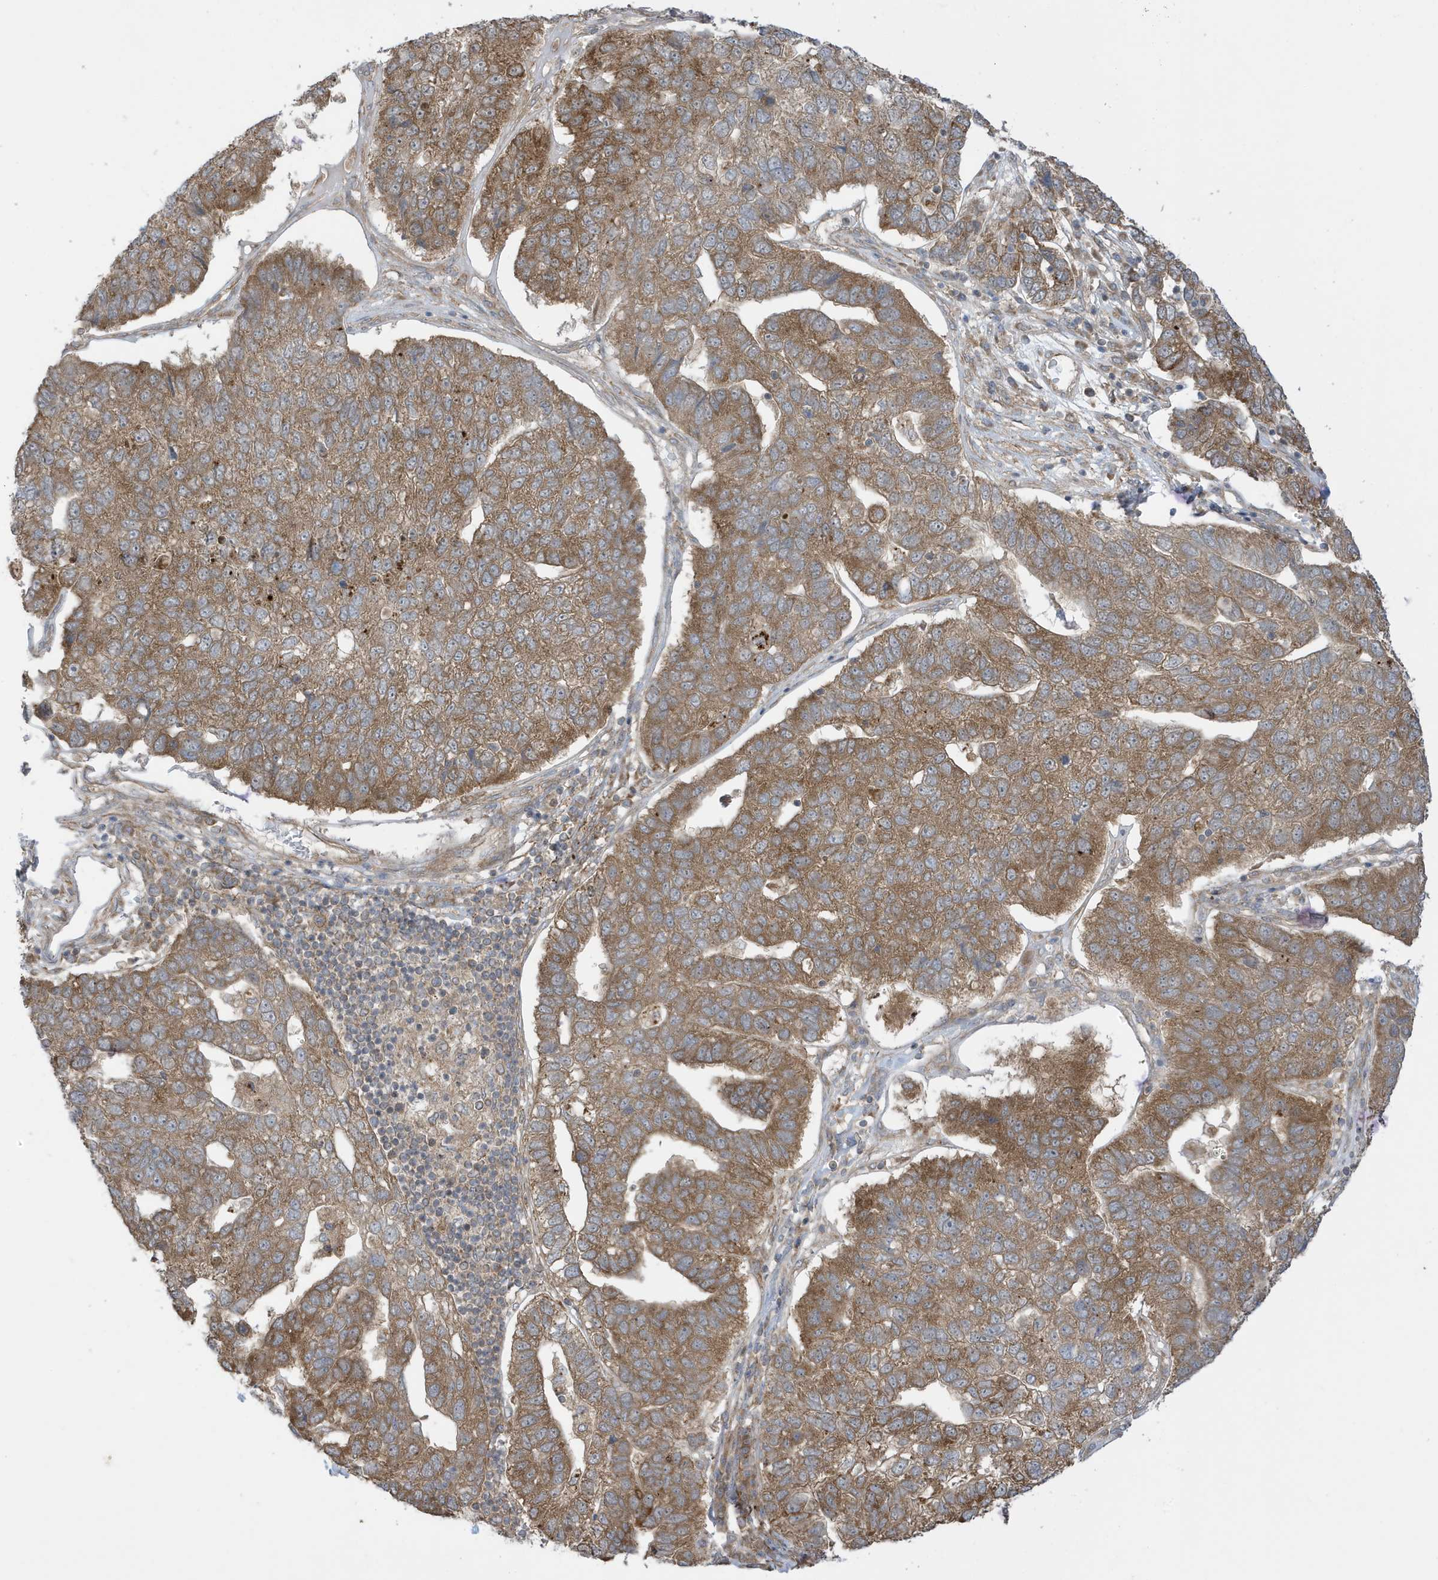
{"staining": {"intensity": "moderate", "quantity": ">75%", "location": "cytoplasmic/membranous"}, "tissue": "pancreatic cancer", "cell_type": "Tumor cells", "image_type": "cancer", "snomed": [{"axis": "morphology", "description": "Adenocarcinoma, NOS"}, {"axis": "topography", "description": "Pancreas"}], "caption": "Immunohistochemistry (DAB) staining of human adenocarcinoma (pancreatic) exhibits moderate cytoplasmic/membranous protein expression in about >75% of tumor cells. (Brightfield microscopy of DAB IHC at high magnification).", "gene": "DHX36", "patient": {"sex": "female", "age": 61}}